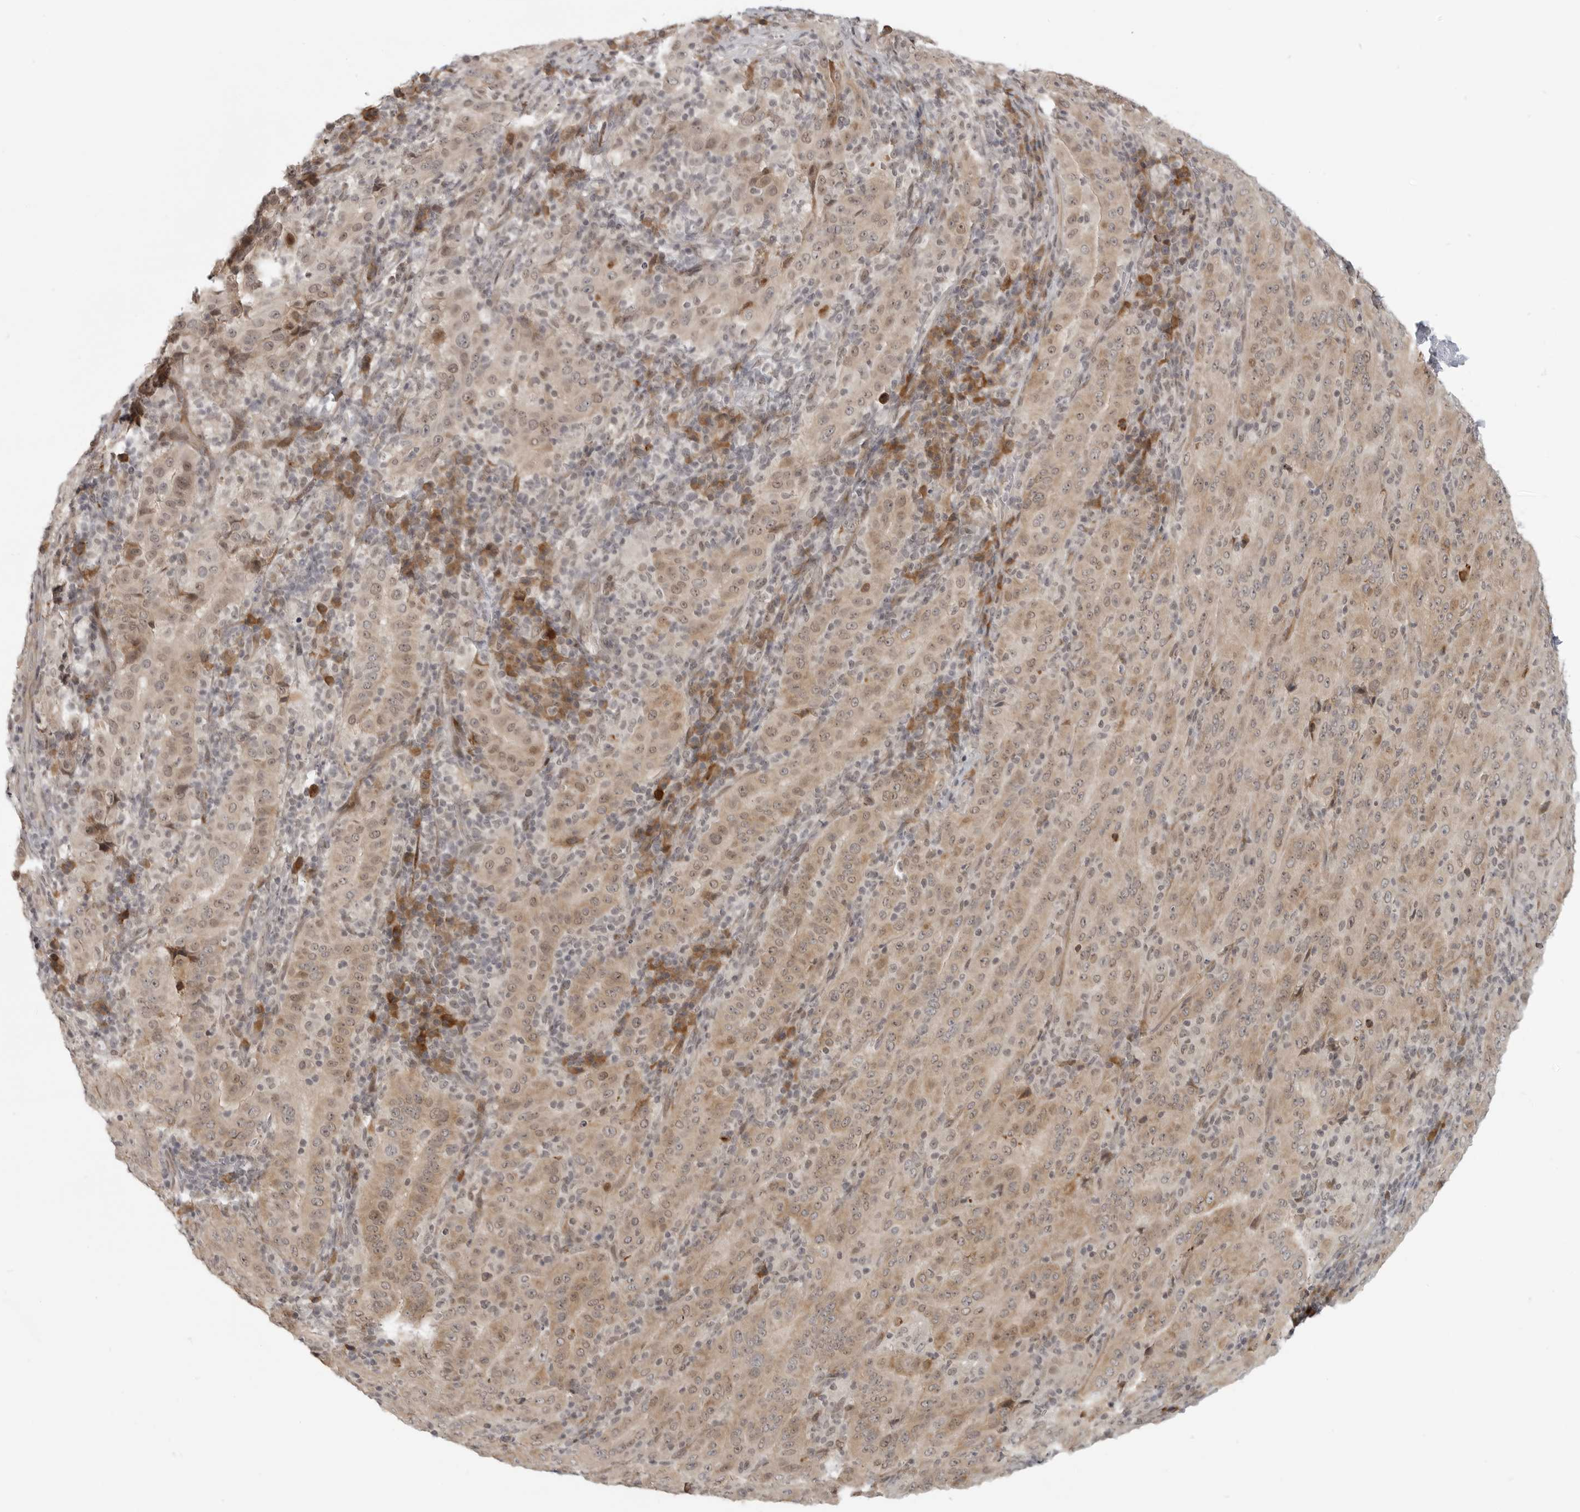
{"staining": {"intensity": "weak", "quantity": ">75%", "location": "cytoplasmic/membranous,nuclear"}, "tissue": "pancreatic cancer", "cell_type": "Tumor cells", "image_type": "cancer", "snomed": [{"axis": "morphology", "description": "Adenocarcinoma, NOS"}, {"axis": "topography", "description": "Pancreas"}], "caption": "An immunohistochemistry image of neoplastic tissue is shown. Protein staining in brown highlights weak cytoplasmic/membranous and nuclear positivity in pancreatic cancer (adenocarcinoma) within tumor cells. Using DAB (3,3'-diaminobenzidine) (brown) and hematoxylin (blue) stains, captured at high magnification using brightfield microscopy.", "gene": "CEP295NL", "patient": {"sex": "male", "age": 63}}